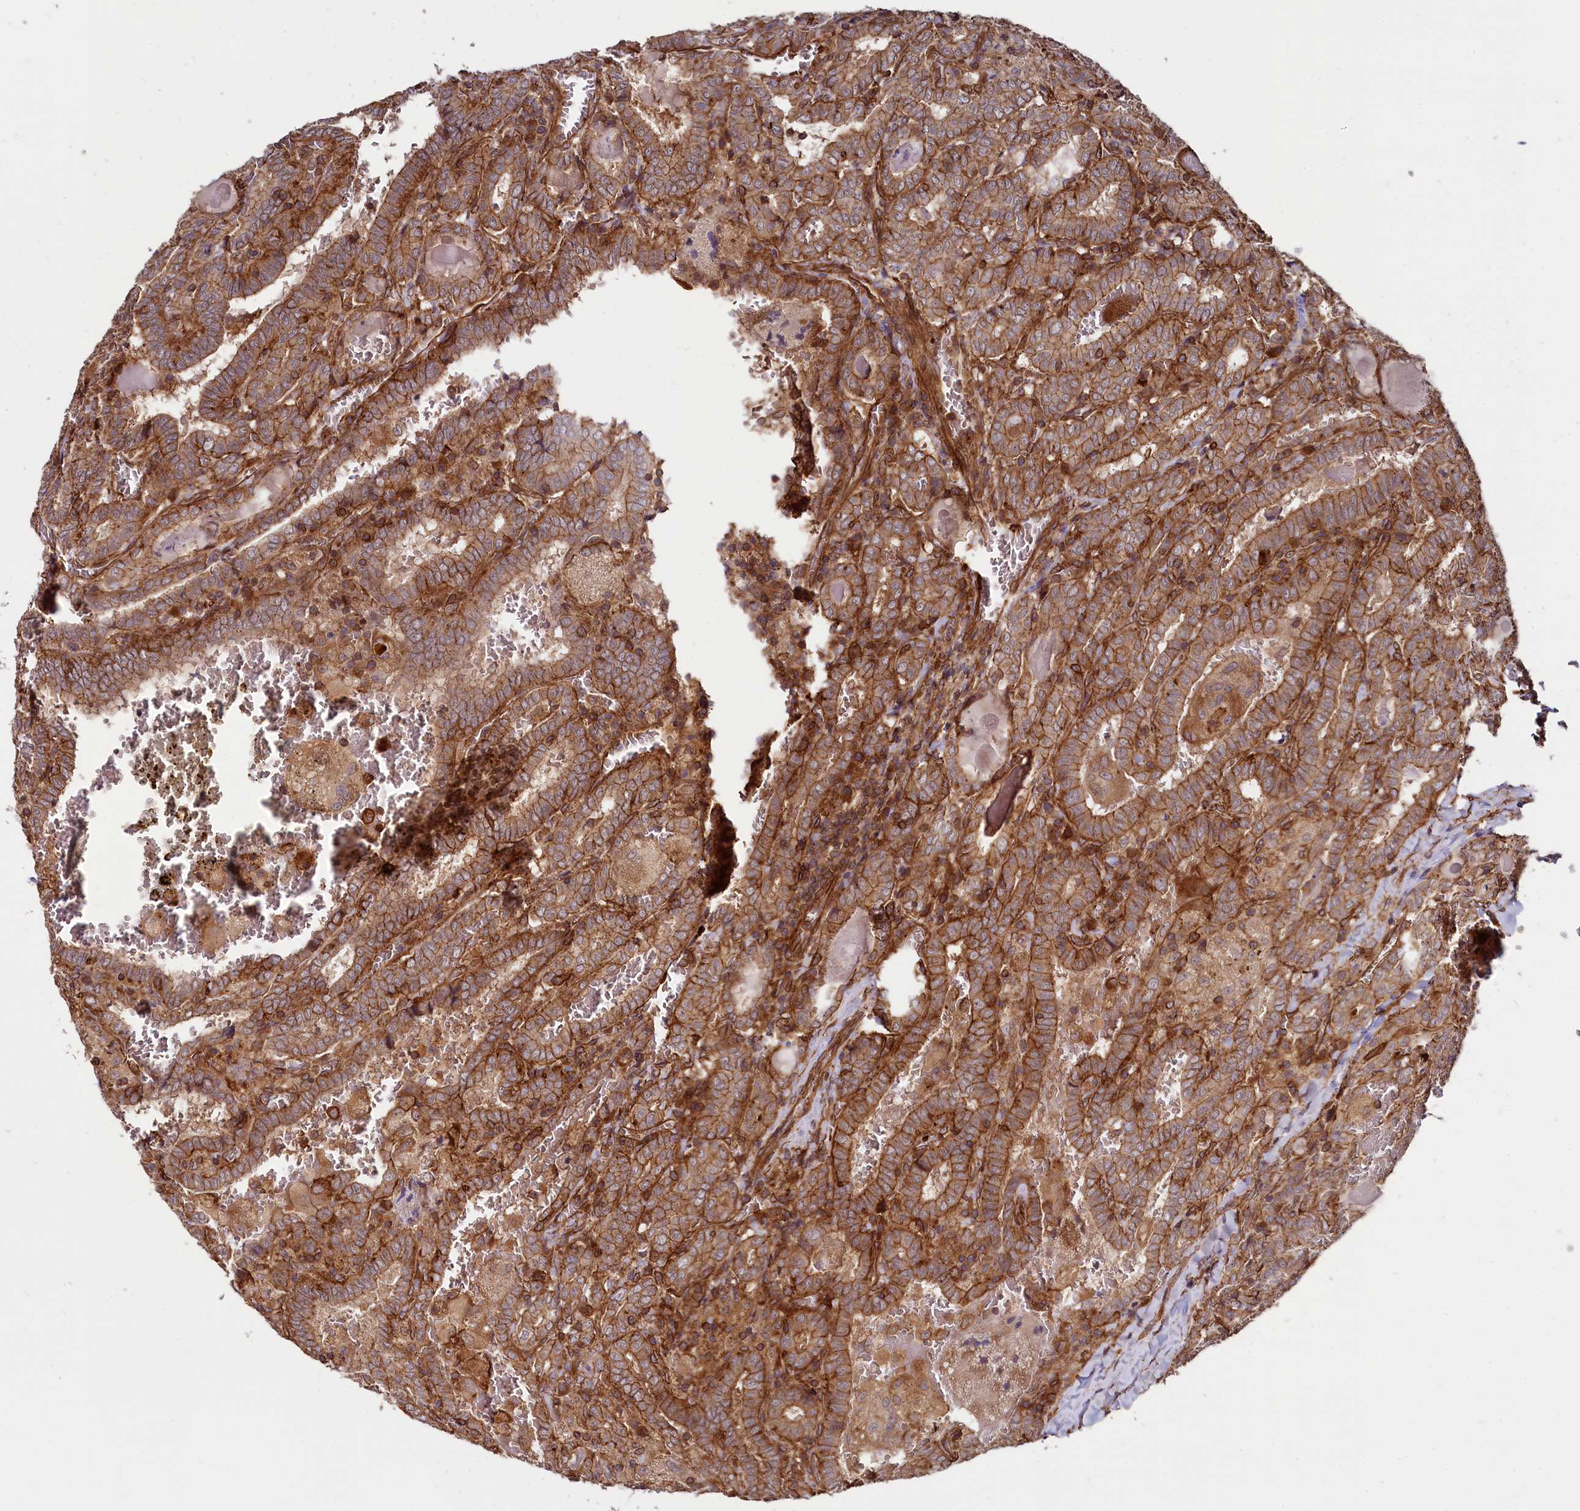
{"staining": {"intensity": "moderate", "quantity": ">75%", "location": "cytoplasmic/membranous"}, "tissue": "thyroid cancer", "cell_type": "Tumor cells", "image_type": "cancer", "snomed": [{"axis": "morphology", "description": "Papillary adenocarcinoma, NOS"}, {"axis": "topography", "description": "Thyroid gland"}], "caption": "Papillary adenocarcinoma (thyroid) was stained to show a protein in brown. There is medium levels of moderate cytoplasmic/membranous positivity in approximately >75% of tumor cells.", "gene": "SVIP", "patient": {"sex": "female", "age": 72}}